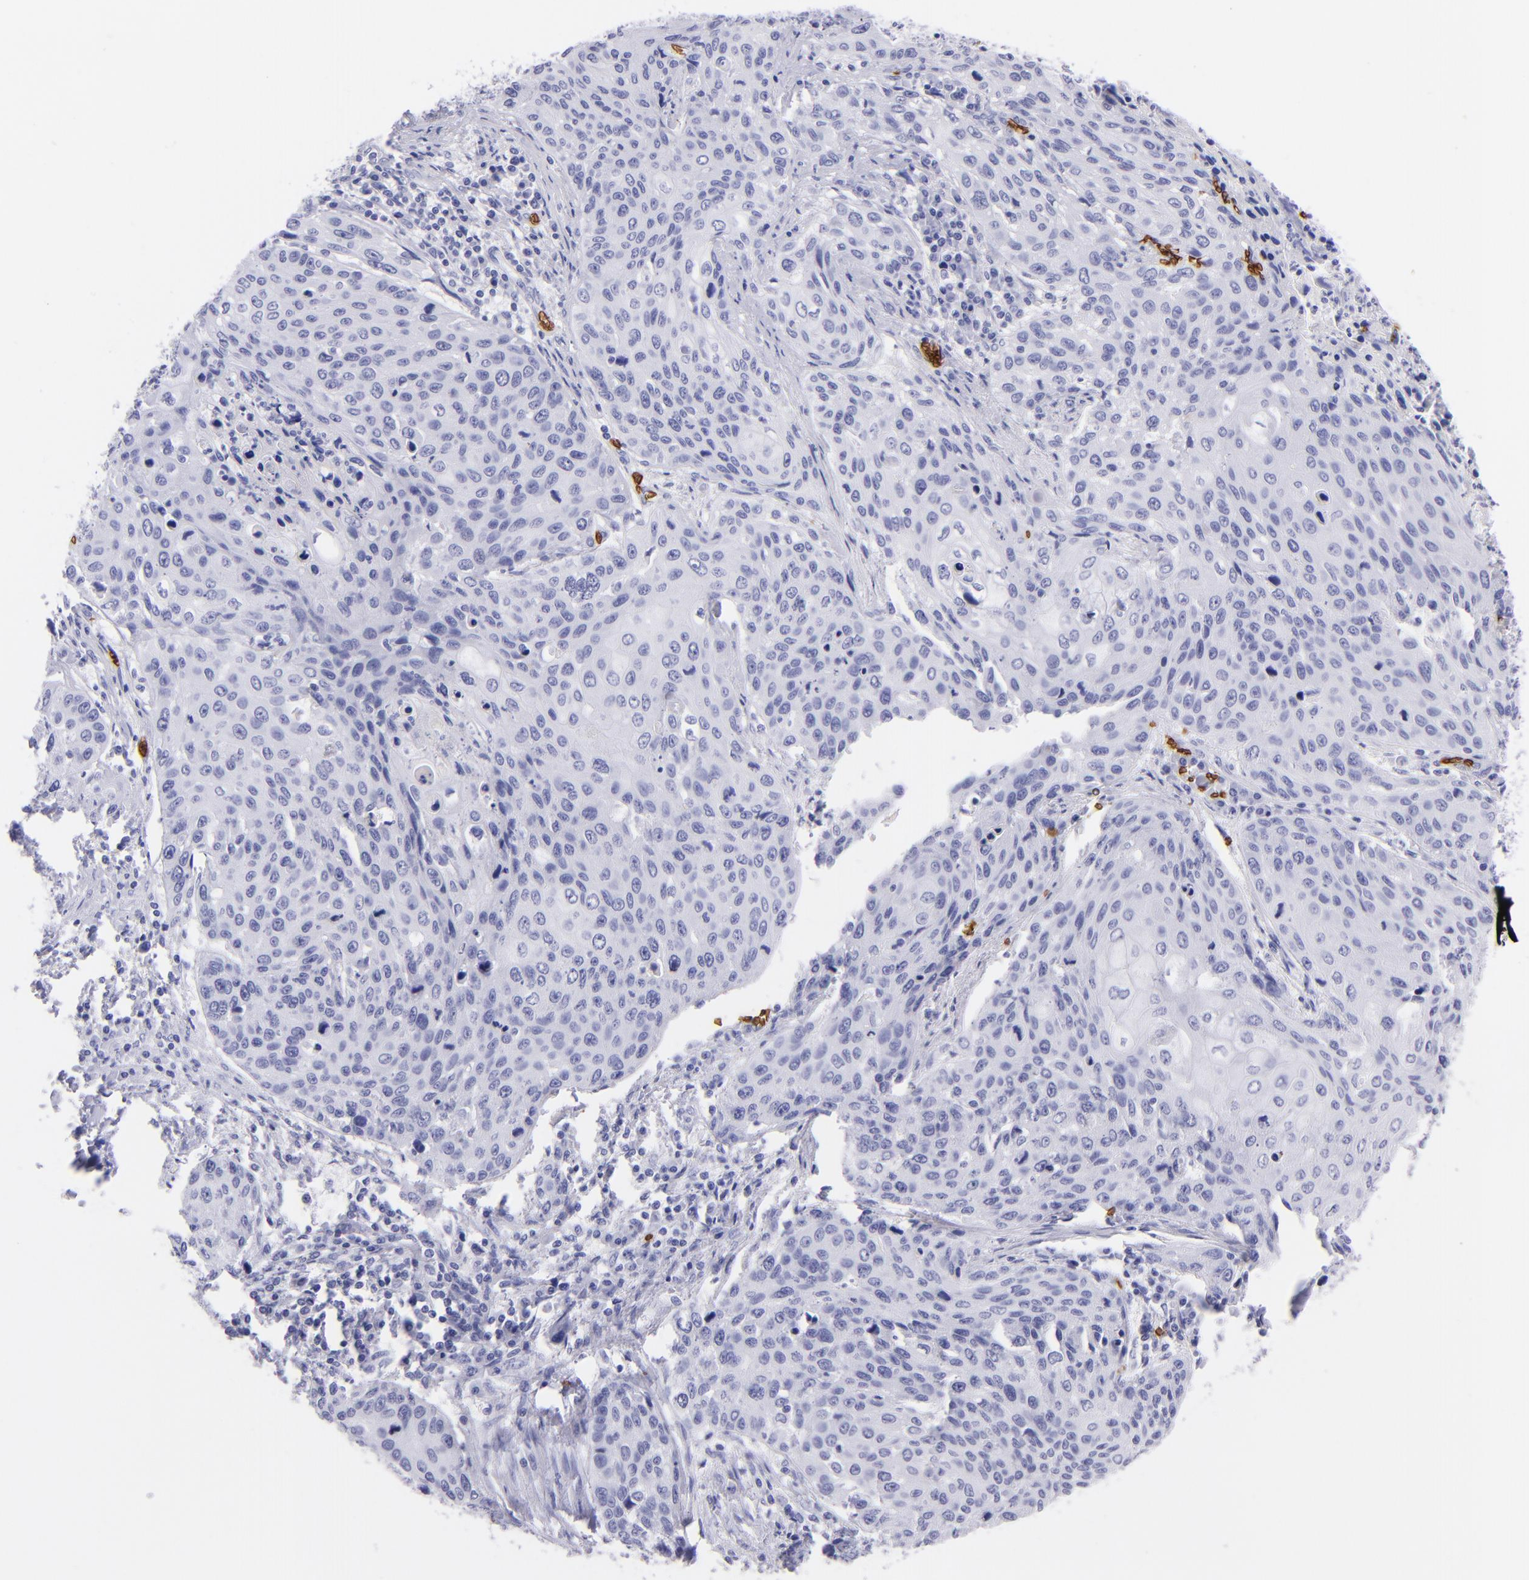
{"staining": {"intensity": "negative", "quantity": "none", "location": "none"}, "tissue": "cervical cancer", "cell_type": "Tumor cells", "image_type": "cancer", "snomed": [{"axis": "morphology", "description": "Squamous cell carcinoma, NOS"}, {"axis": "topography", "description": "Cervix"}], "caption": "There is no significant positivity in tumor cells of cervical squamous cell carcinoma.", "gene": "GYPA", "patient": {"sex": "female", "age": 32}}